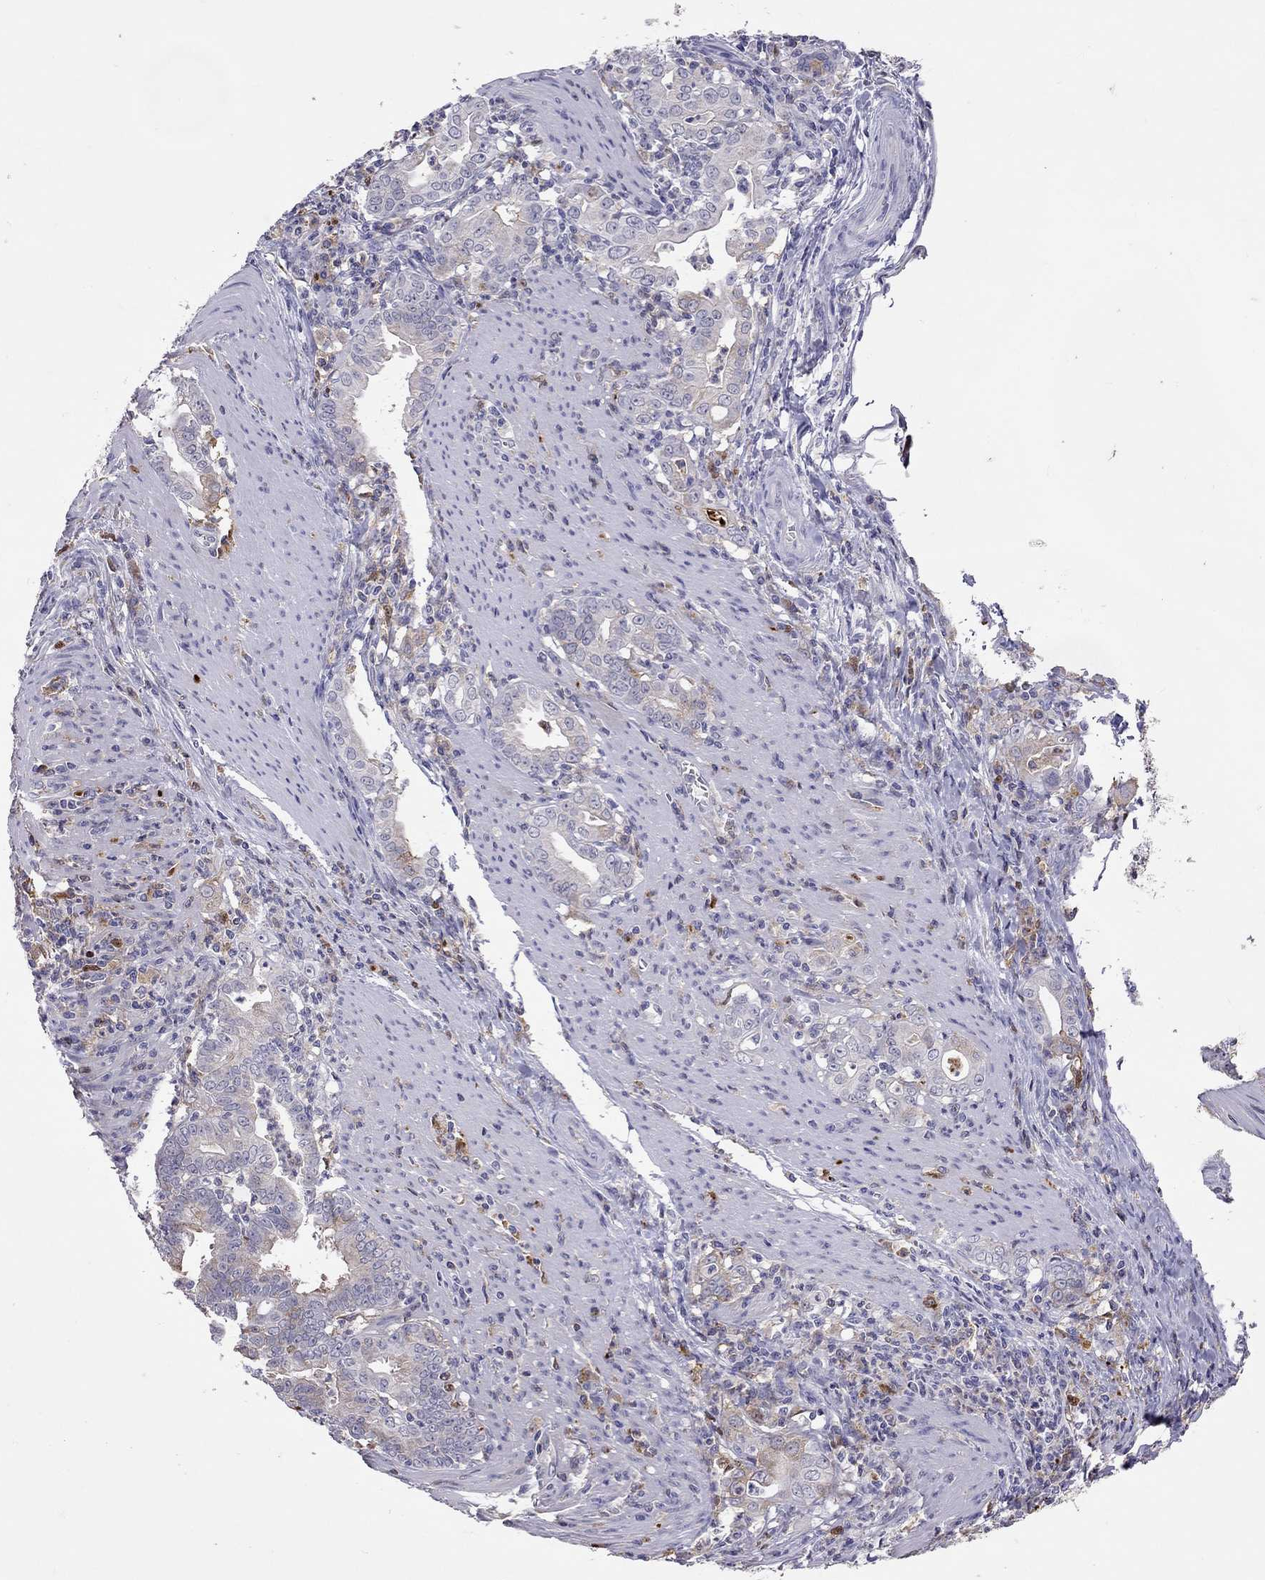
{"staining": {"intensity": "weak", "quantity": "<25%", "location": "cytoplasmic/membranous"}, "tissue": "stomach cancer", "cell_type": "Tumor cells", "image_type": "cancer", "snomed": [{"axis": "morphology", "description": "Adenocarcinoma, NOS"}, {"axis": "topography", "description": "Stomach, upper"}], "caption": "This is a image of immunohistochemistry staining of stomach adenocarcinoma, which shows no staining in tumor cells.", "gene": "SERPINA3", "patient": {"sex": "female", "age": 79}}